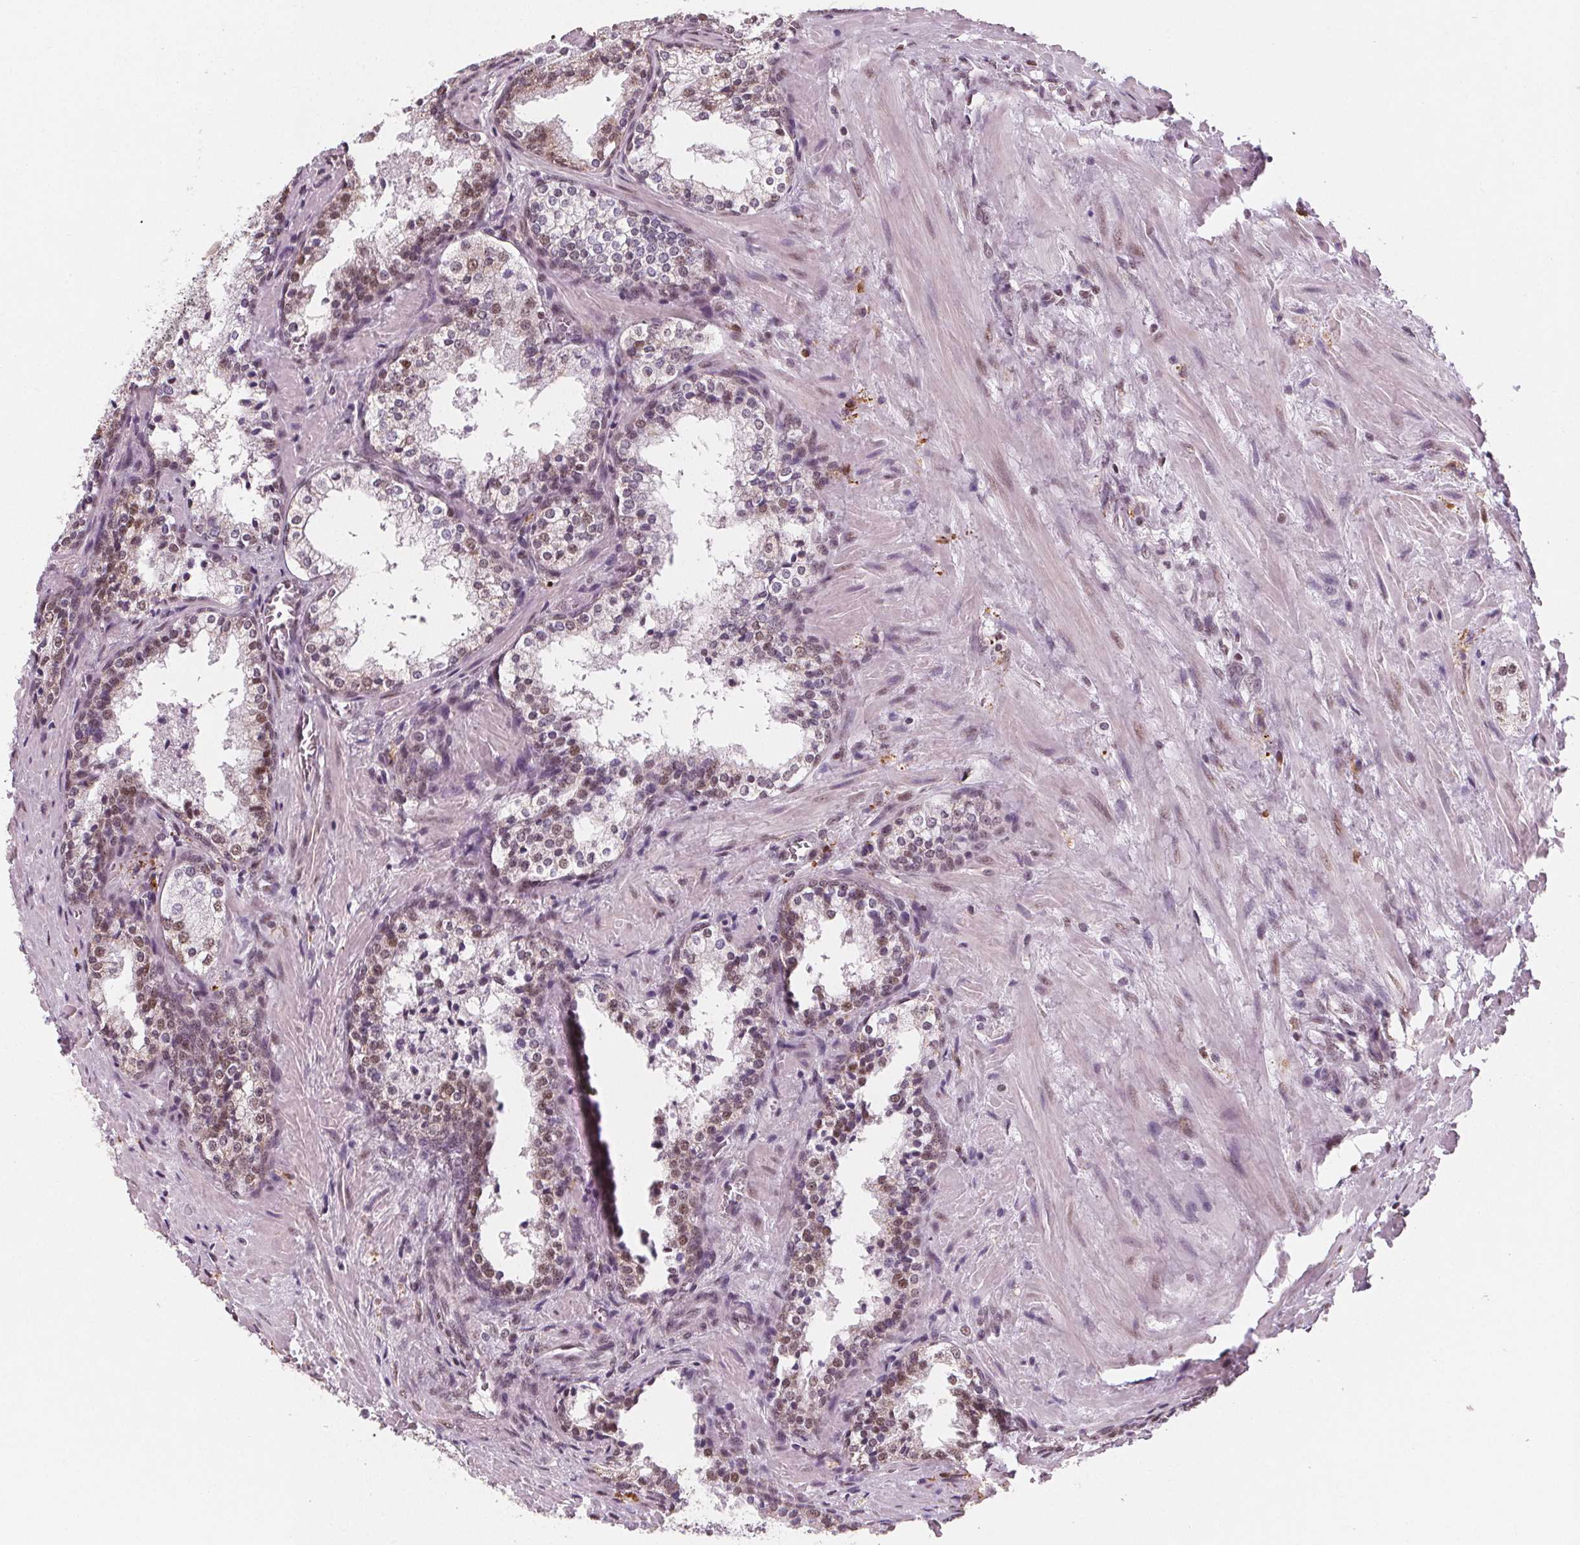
{"staining": {"intensity": "moderate", "quantity": "25%-75%", "location": "nuclear"}, "tissue": "prostate cancer", "cell_type": "Tumor cells", "image_type": "cancer", "snomed": [{"axis": "morphology", "description": "Adenocarcinoma, NOS"}, {"axis": "topography", "description": "Prostate and seminal vesicle, NOS"}], "caption": "High-power microscopy captured an immunohistochemistry micrograph of prostate cancer, revealing moderate nuclear positivity in approximately 25%-75% of tumor cells. (DAB (3,3'-diaminobenzidine) = brown stain, brightfield microscopy at high magnification).", "gene": "DPM2", "patient": {"sex": "male", "age": 63}}